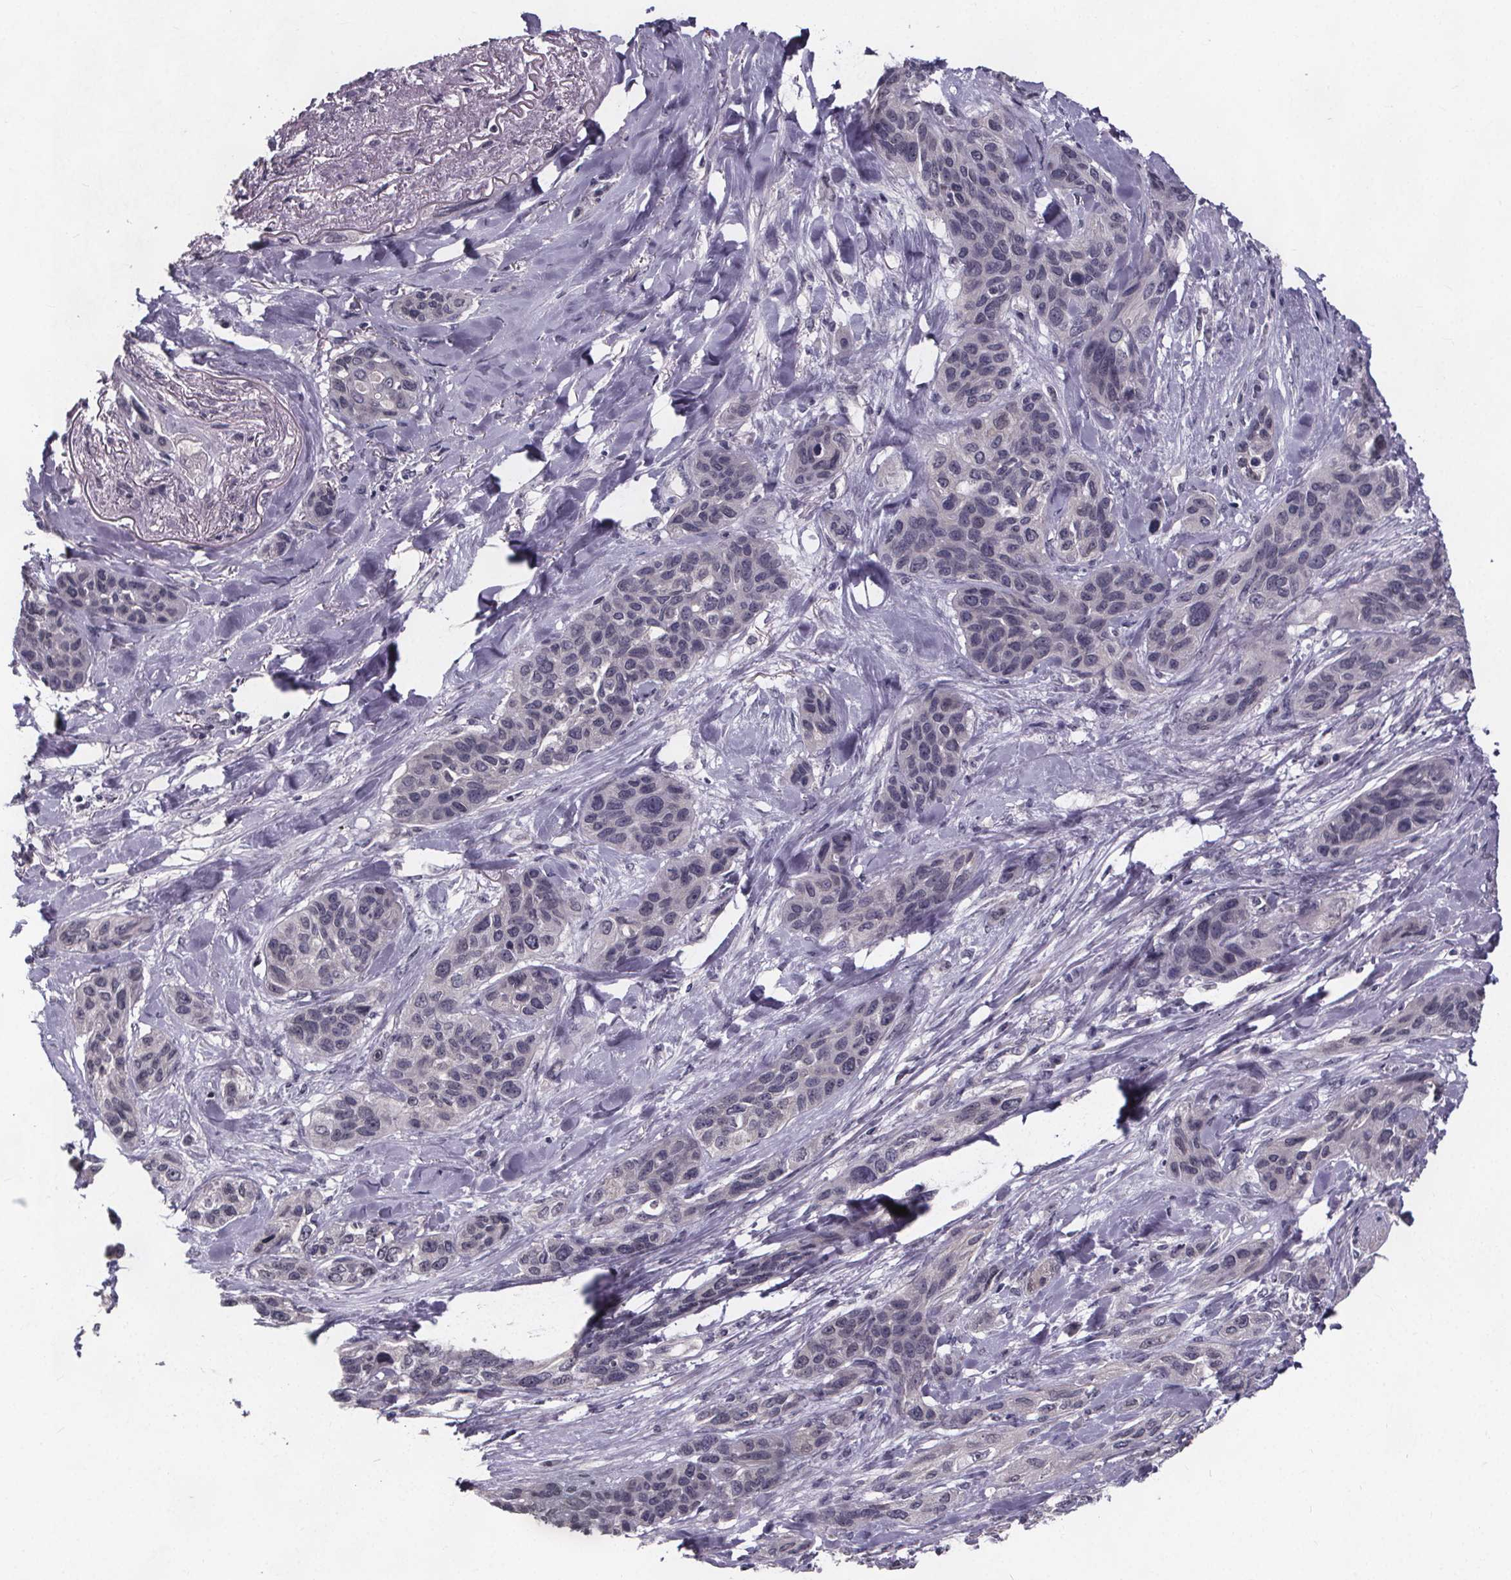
{"staining": {"intensity": "negative", "quantity": "none", "location": "none"}, "tissue": "lung cancer", "cell_type": "Tumor cells", "image_type": "cancer", "snomed": [{"axis": "morphology", "description": "Squamous cell carcinoma, NOS"}, {"axis": "topography", "description": "Lung"}], "caption": "Immunohistochemical staining of lung squamous cell carcinoma exhibits no significant expression in tumor cells. The staining was performed using DAB (3,3'-diaminobenzidine) to visualize the protein expression in brown, while the nuclei were stained in blue with hematoxylin (Magnification: 20x).", "gene": "FAM181B", "patient": {"sex": "female", "age": 70}}